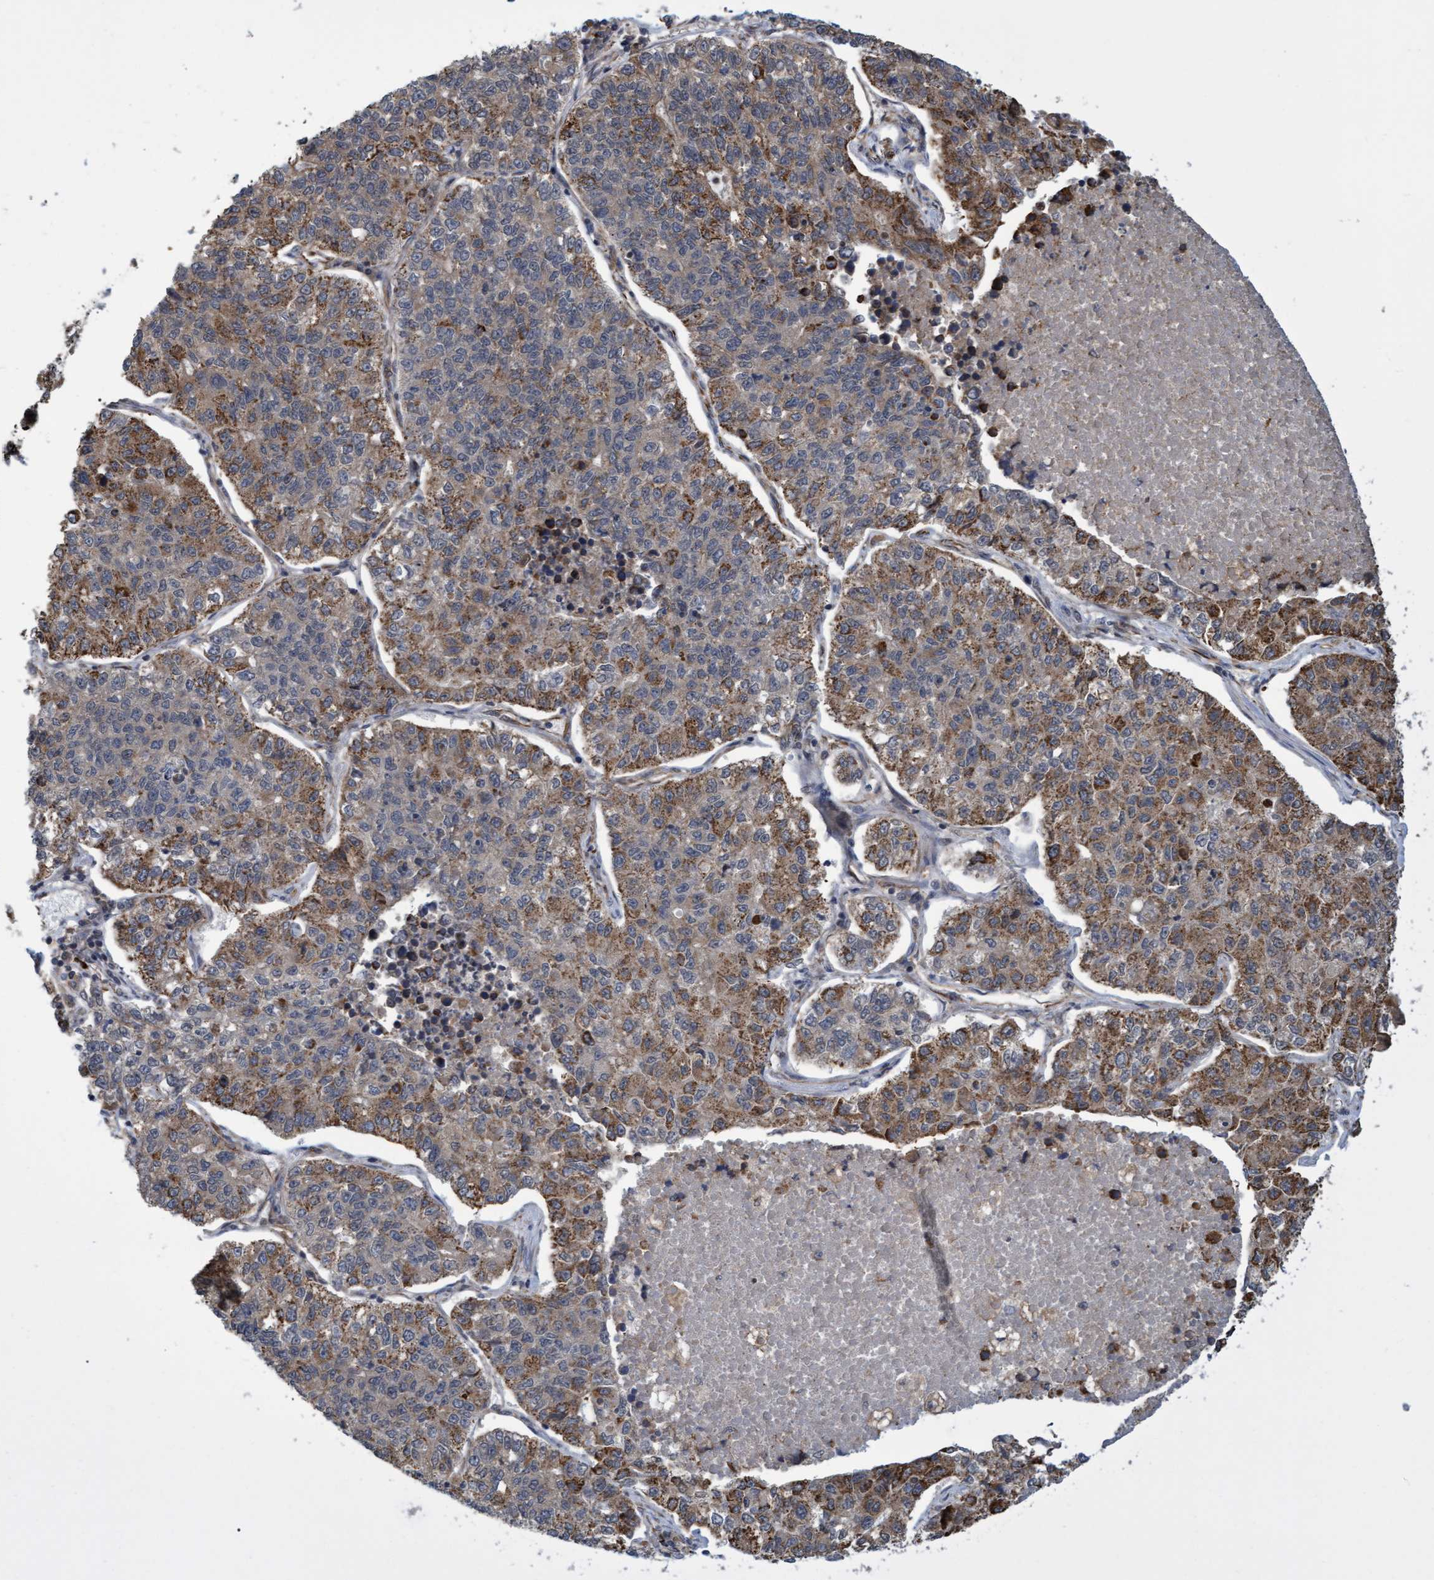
{"staining": {"intensity": "moderate", "quantity": "25%-75%", "location": "cytoplasmic/membranous"}, "tissue": "lung cancer", "cell_type": "Tumor cells", "image_type": "cancer", "snomed": [{"axis": "morphology", "description": "Adenocarcinoma, NOS"}, {"axis": "topography", "description": "Lung"}], "caption": "Tumor cells reveal moderate cytoplasmic/membranous staining in about 25%-75% of cells in lung cancer (adenocarcinoma).", "gene": "TNFRSF10B", "patient": {"sex": "male", "age": 49}}